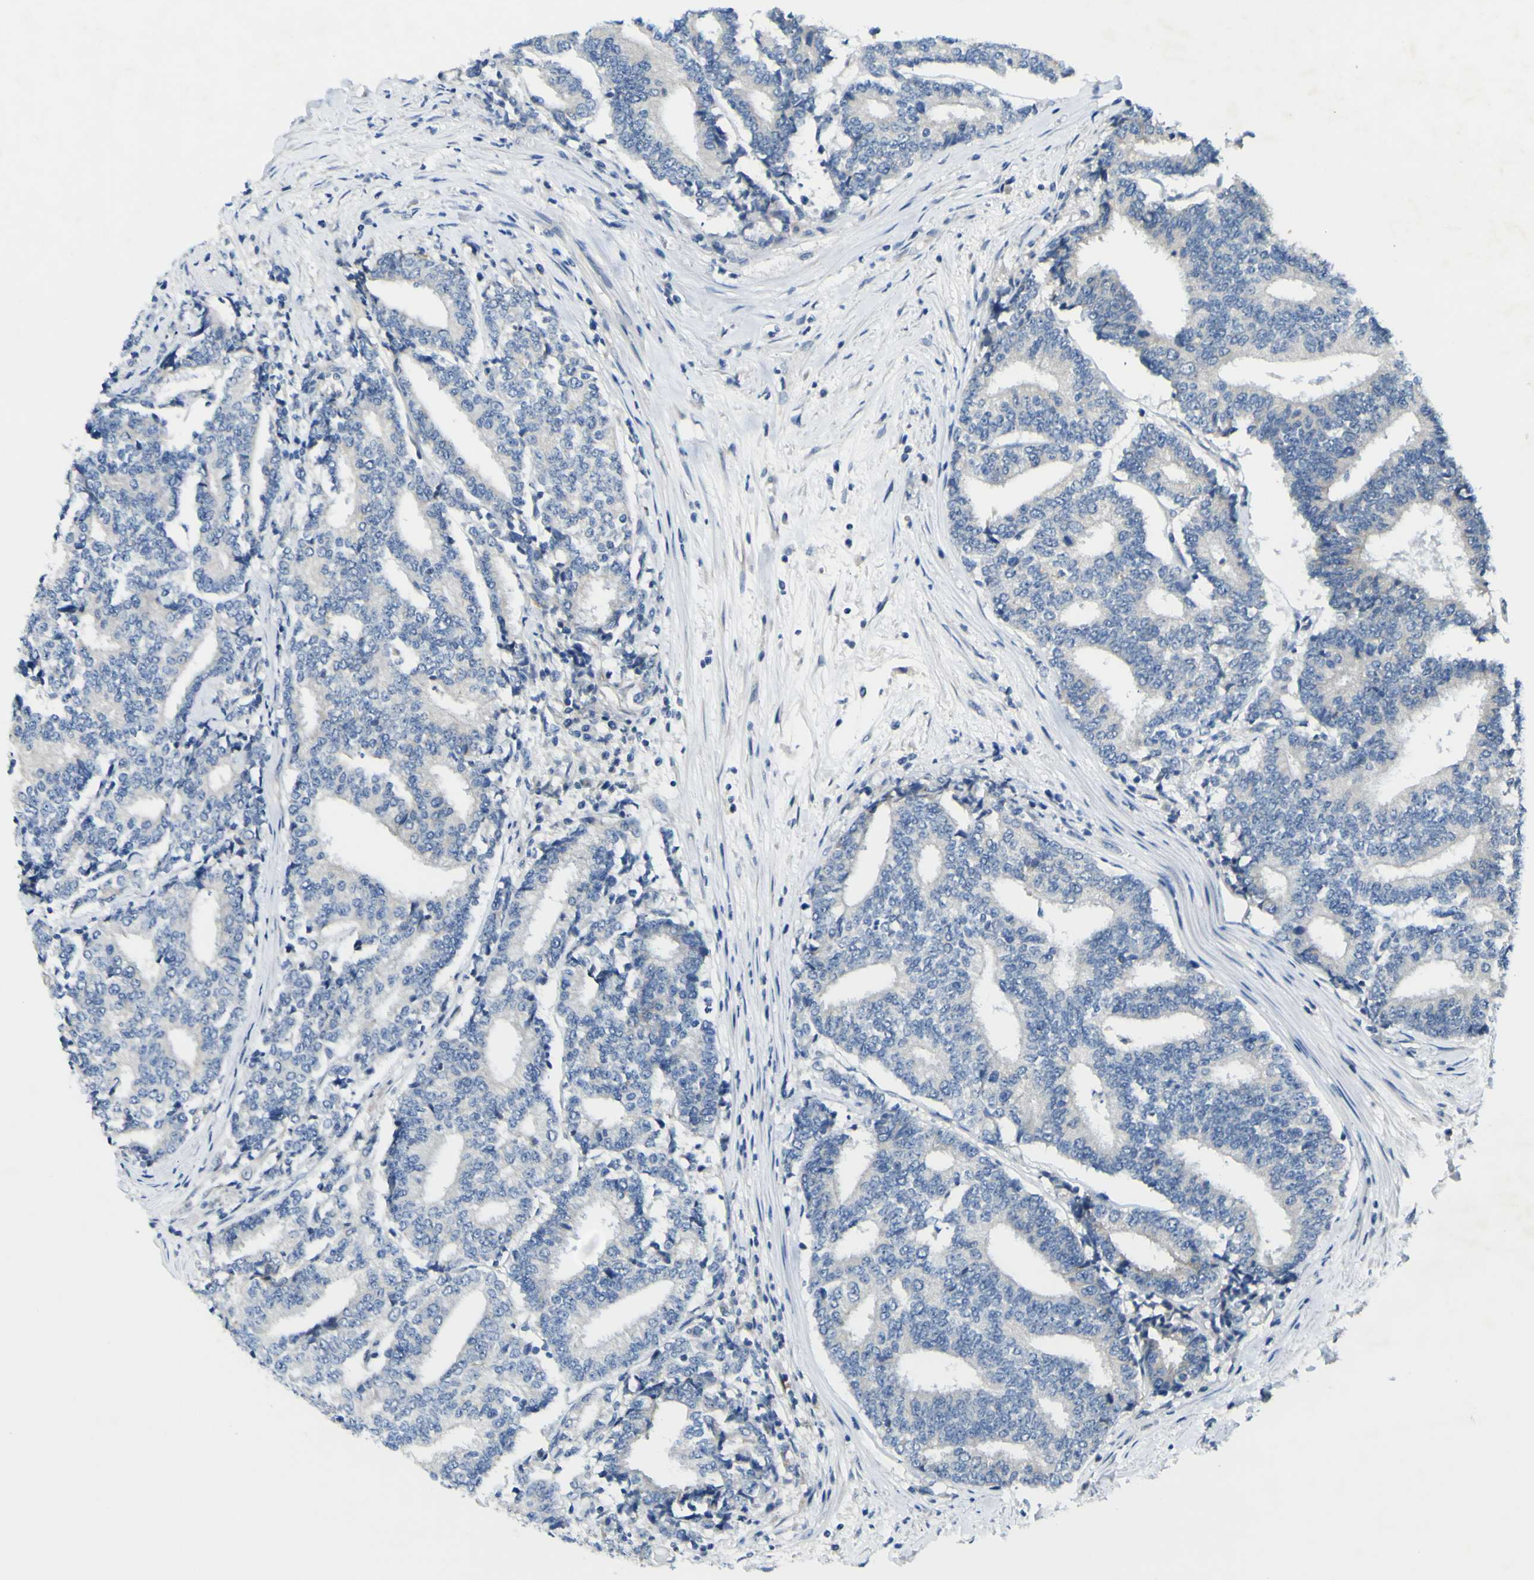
{"staining": {"intensity": "negative", "quantity": "none", "location": "none"}, "tissue": "prostate cancer", "cell_type": "Tumor cells", "image_type": "cancer", "snomed": [{"axis": "morphology", "description": "Normal tissue, NOS"}, {"axis": "morphology", "description": "Adenocarcinoma, High grade"}, {"axis": "topography", "description": "Prostate"}, {"axis": "topography", "description": "Seminal veicle"}], "caption": "This is an IHC photomicrograph of high-grade adenocarcinoma (prostate). There is no expression in tumor cells.", "gene": "LDLR", "patient": {"sex": "male", "age": 55}}